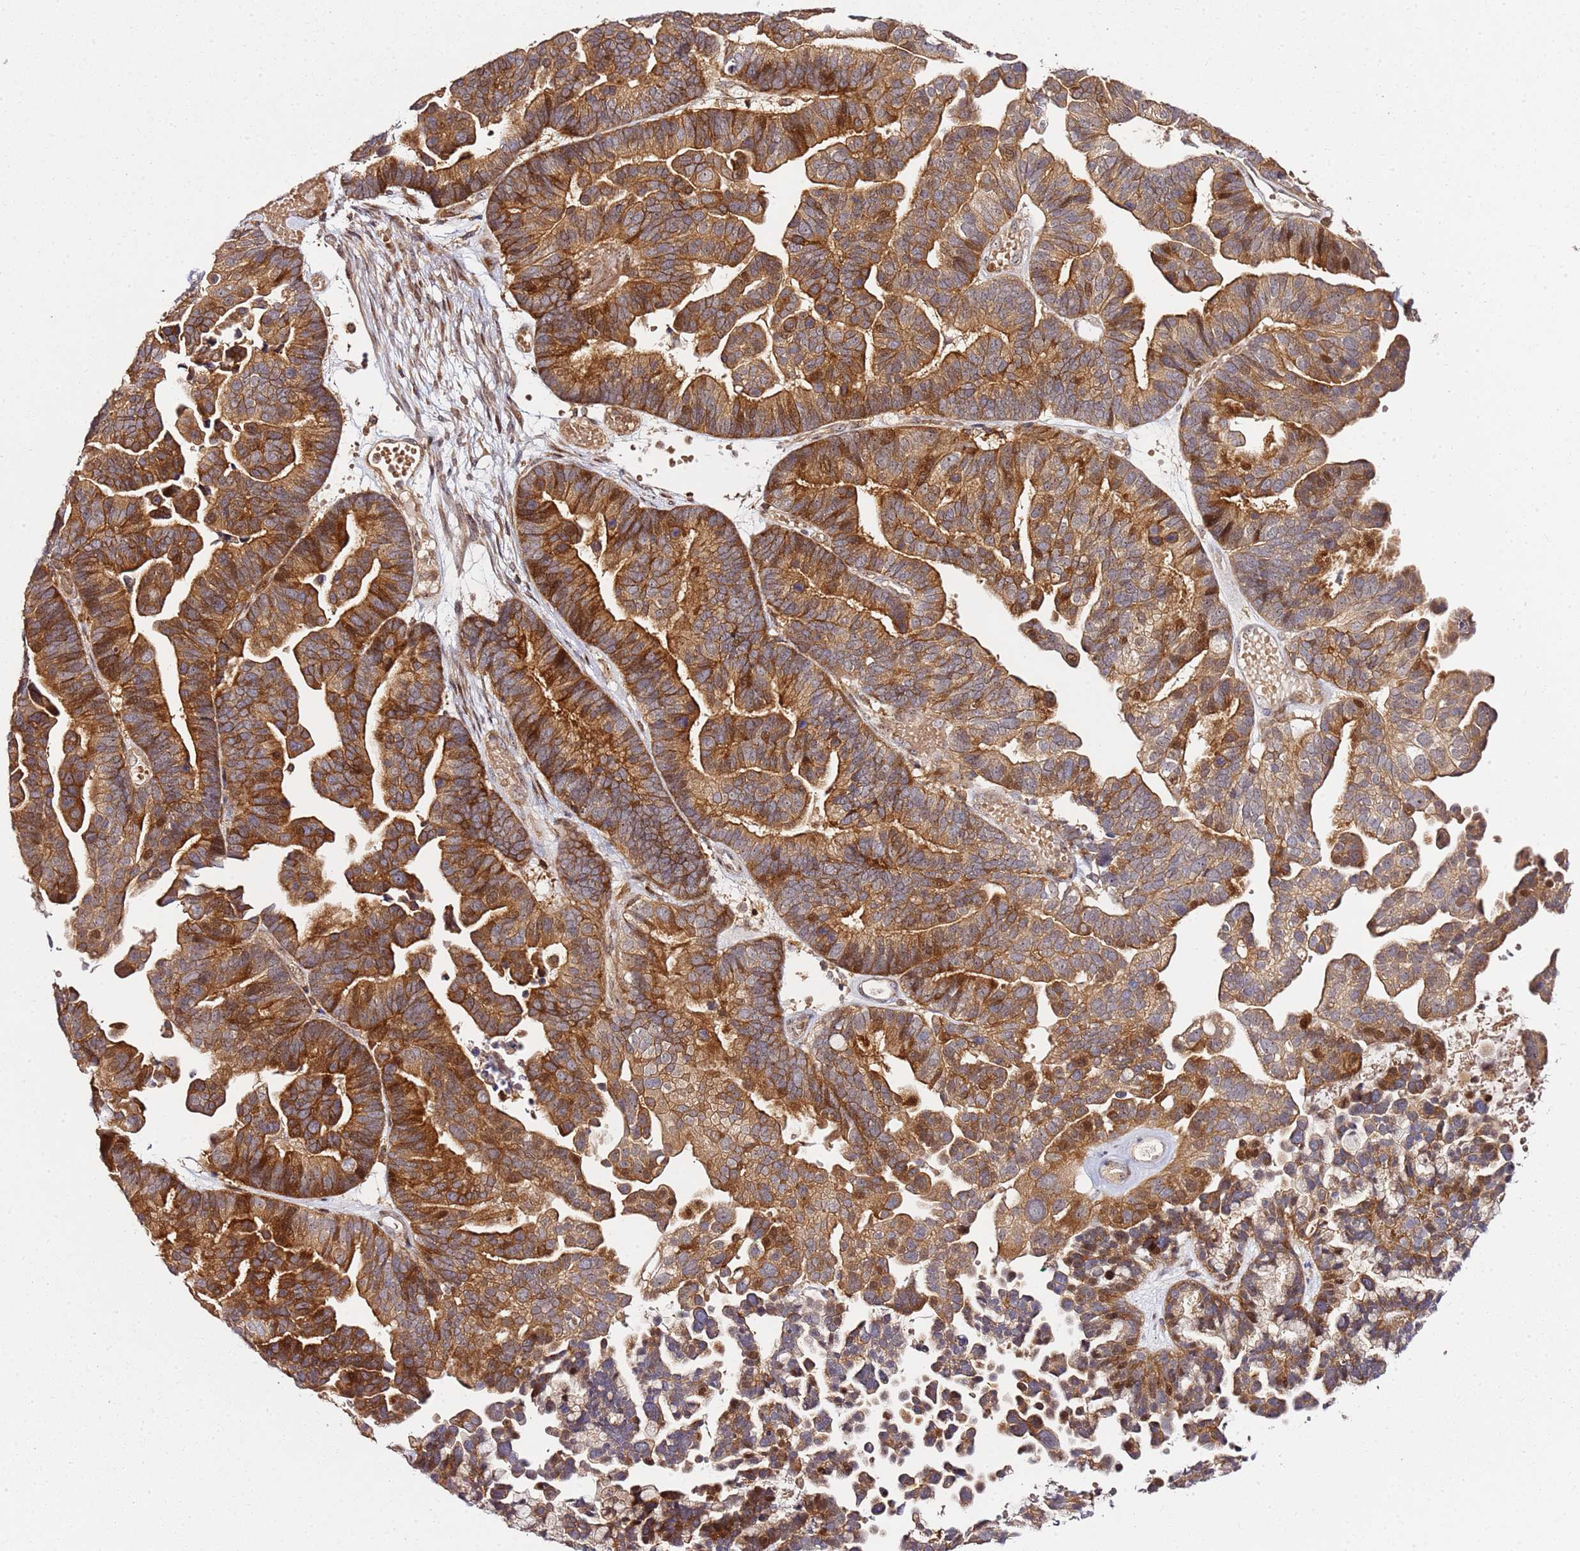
{"staining": {"intensity": "strong", "quantity": ">75%", "location": "cytoplasmic/membranous"}, "tissue": "ovarian cancer", "cell_type": "Tumor cells", "image_type": "cancer", "snomed": [{"axis": "morphology", "description": "Cystadenocarcinoma, serous, NOS"}, {"axis": "topography", "description": "Ovary"}], "caption": "Protein analysis of ovarian cancer tissue reveals strong cytoplasmic/membranous staining in approximately >75% of tumor cells. The protein is shown in brown color, while the nuclei are stained blue.", "gene": "PRMT7", "patient": {"sex": "female", "age": 56}}